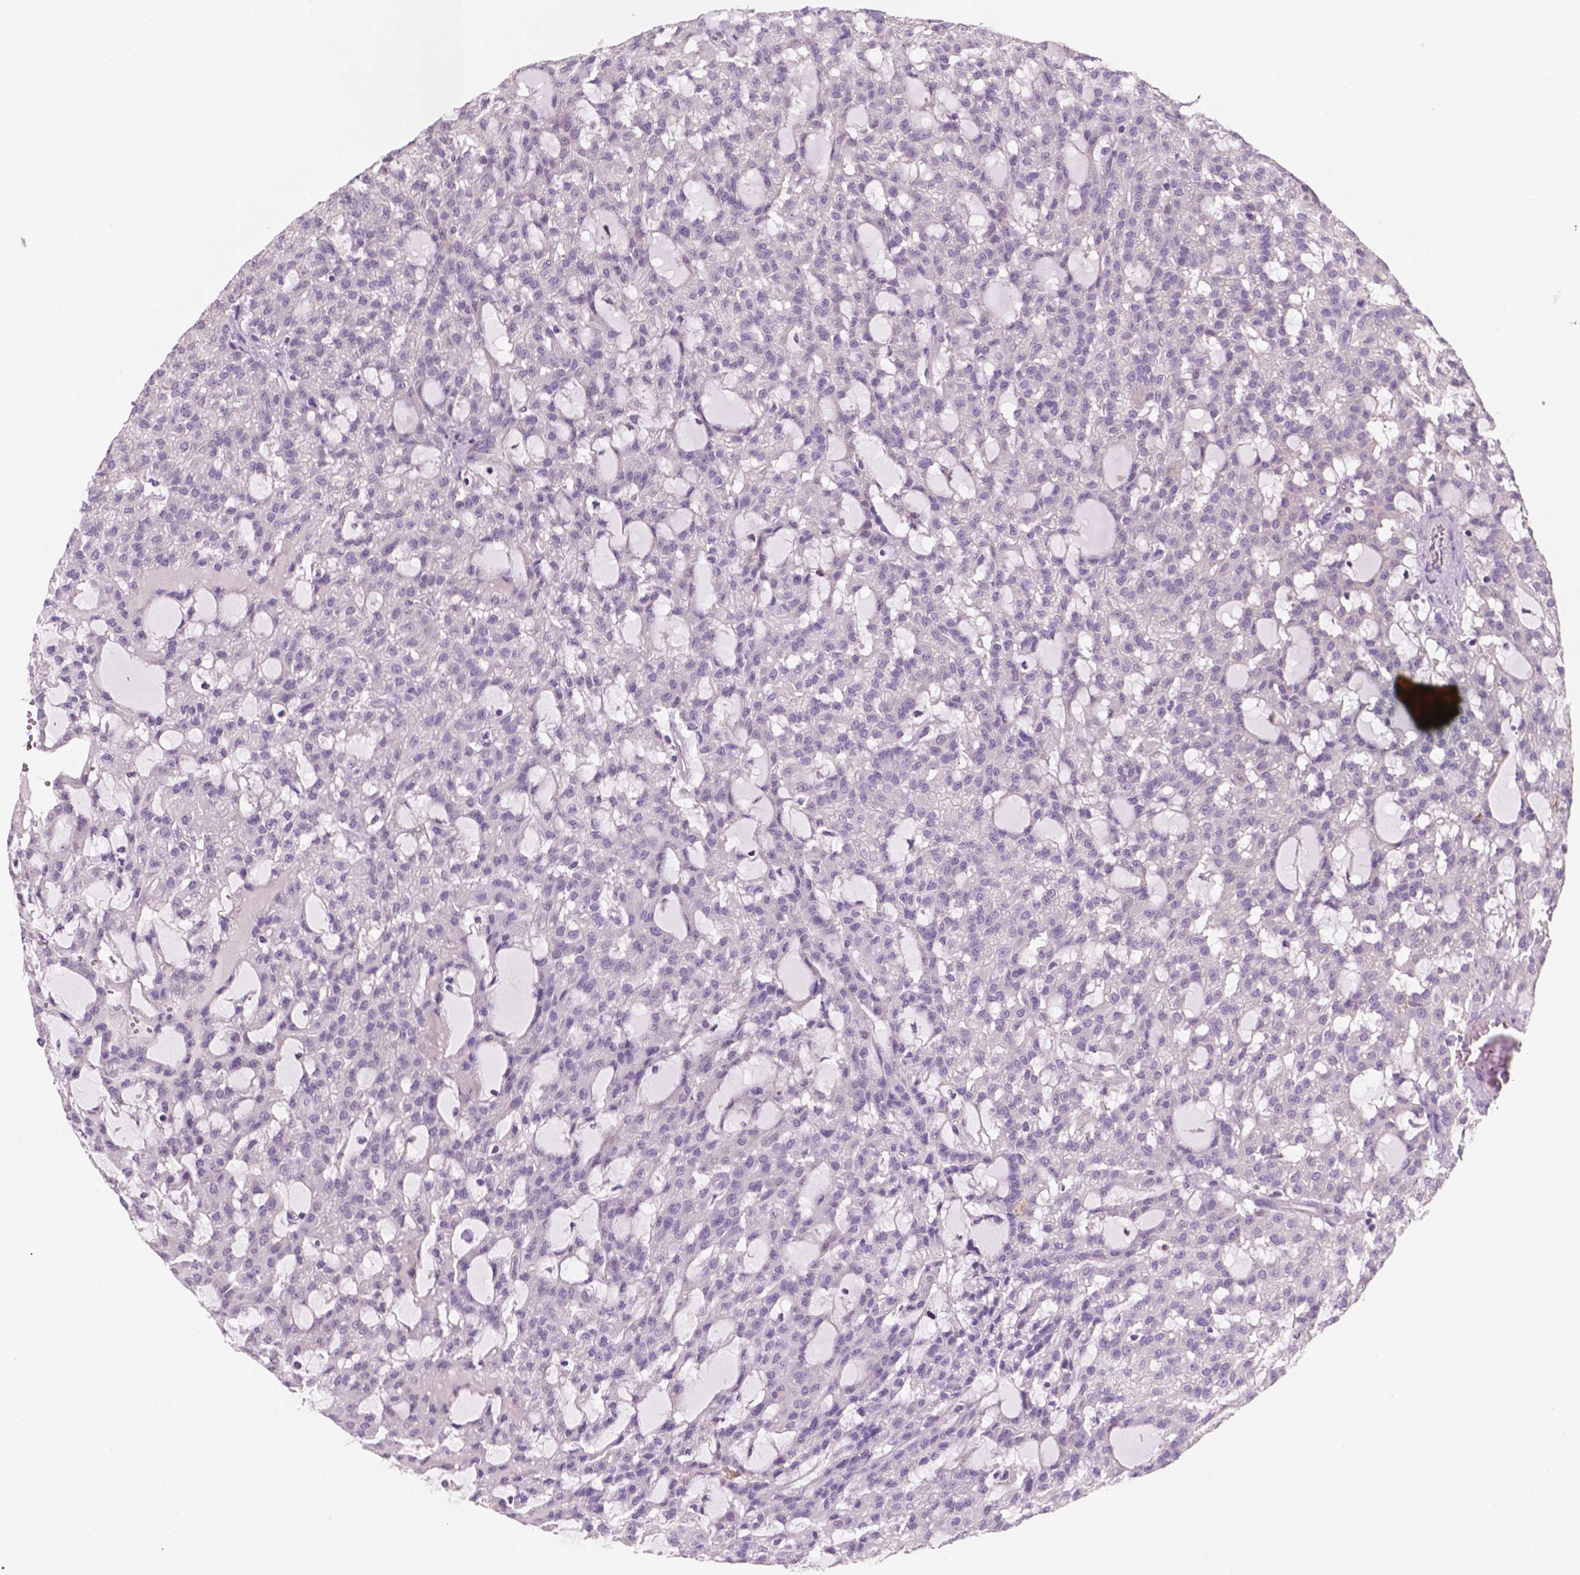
{"staining": {"intensity": "negative", "quantity": "none", "location": "none"}, "tissue": "renal cancer", "cell_type": "Tumor cells", "image_type": "cancer", "snomed": [{"axis": "morphology", "description": "Adenocarcinoma, NOS"}, {"axis": "topography", "description": "Kidney"}], "caption": "Image shows no significant protein positivity in tumor cells of renal adenocarcinoma.", "gene": "SBSN", "patient": {"sex": "male", "age": 63}}